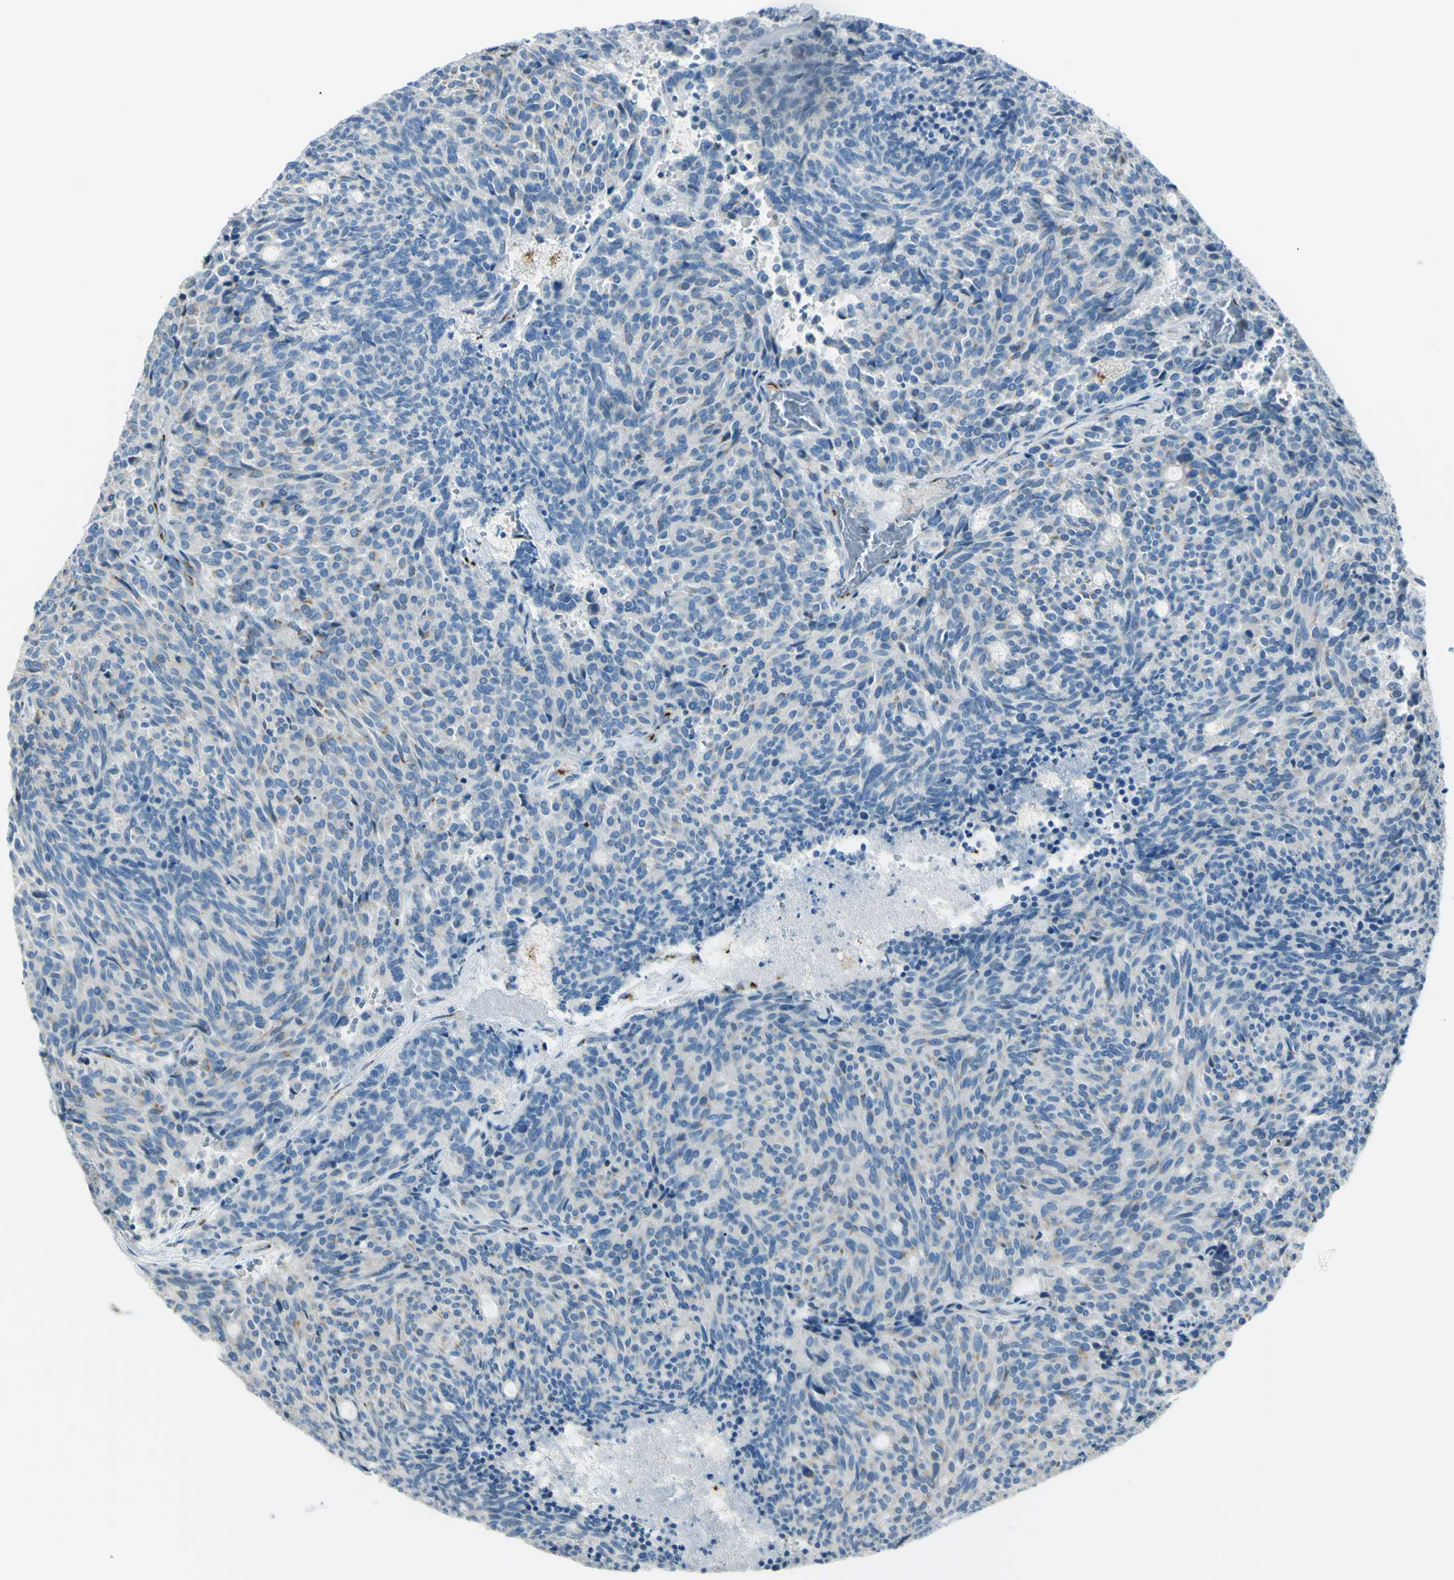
{"staining": {"intensity": "weak", "quantity": "<25%", "location": "cytoplasmic/membranous"}, "tissue": "carcinoid", "cell_type": "Tumor cells", "image_type": "cancer", "snomed": [{"axis": "morphology", "description": "Carcinoid, malignant, NOS"}, {"axis": "topography", "description": "Pancreas"}], "caption": "A high-resolution micrograph shows immunohistochemistry (IHC) staining of carcinoid, which displays no significant expression in tumor cells.", "gene": "B4GALT1", "patient": {"sex": "female", "age": 54}}